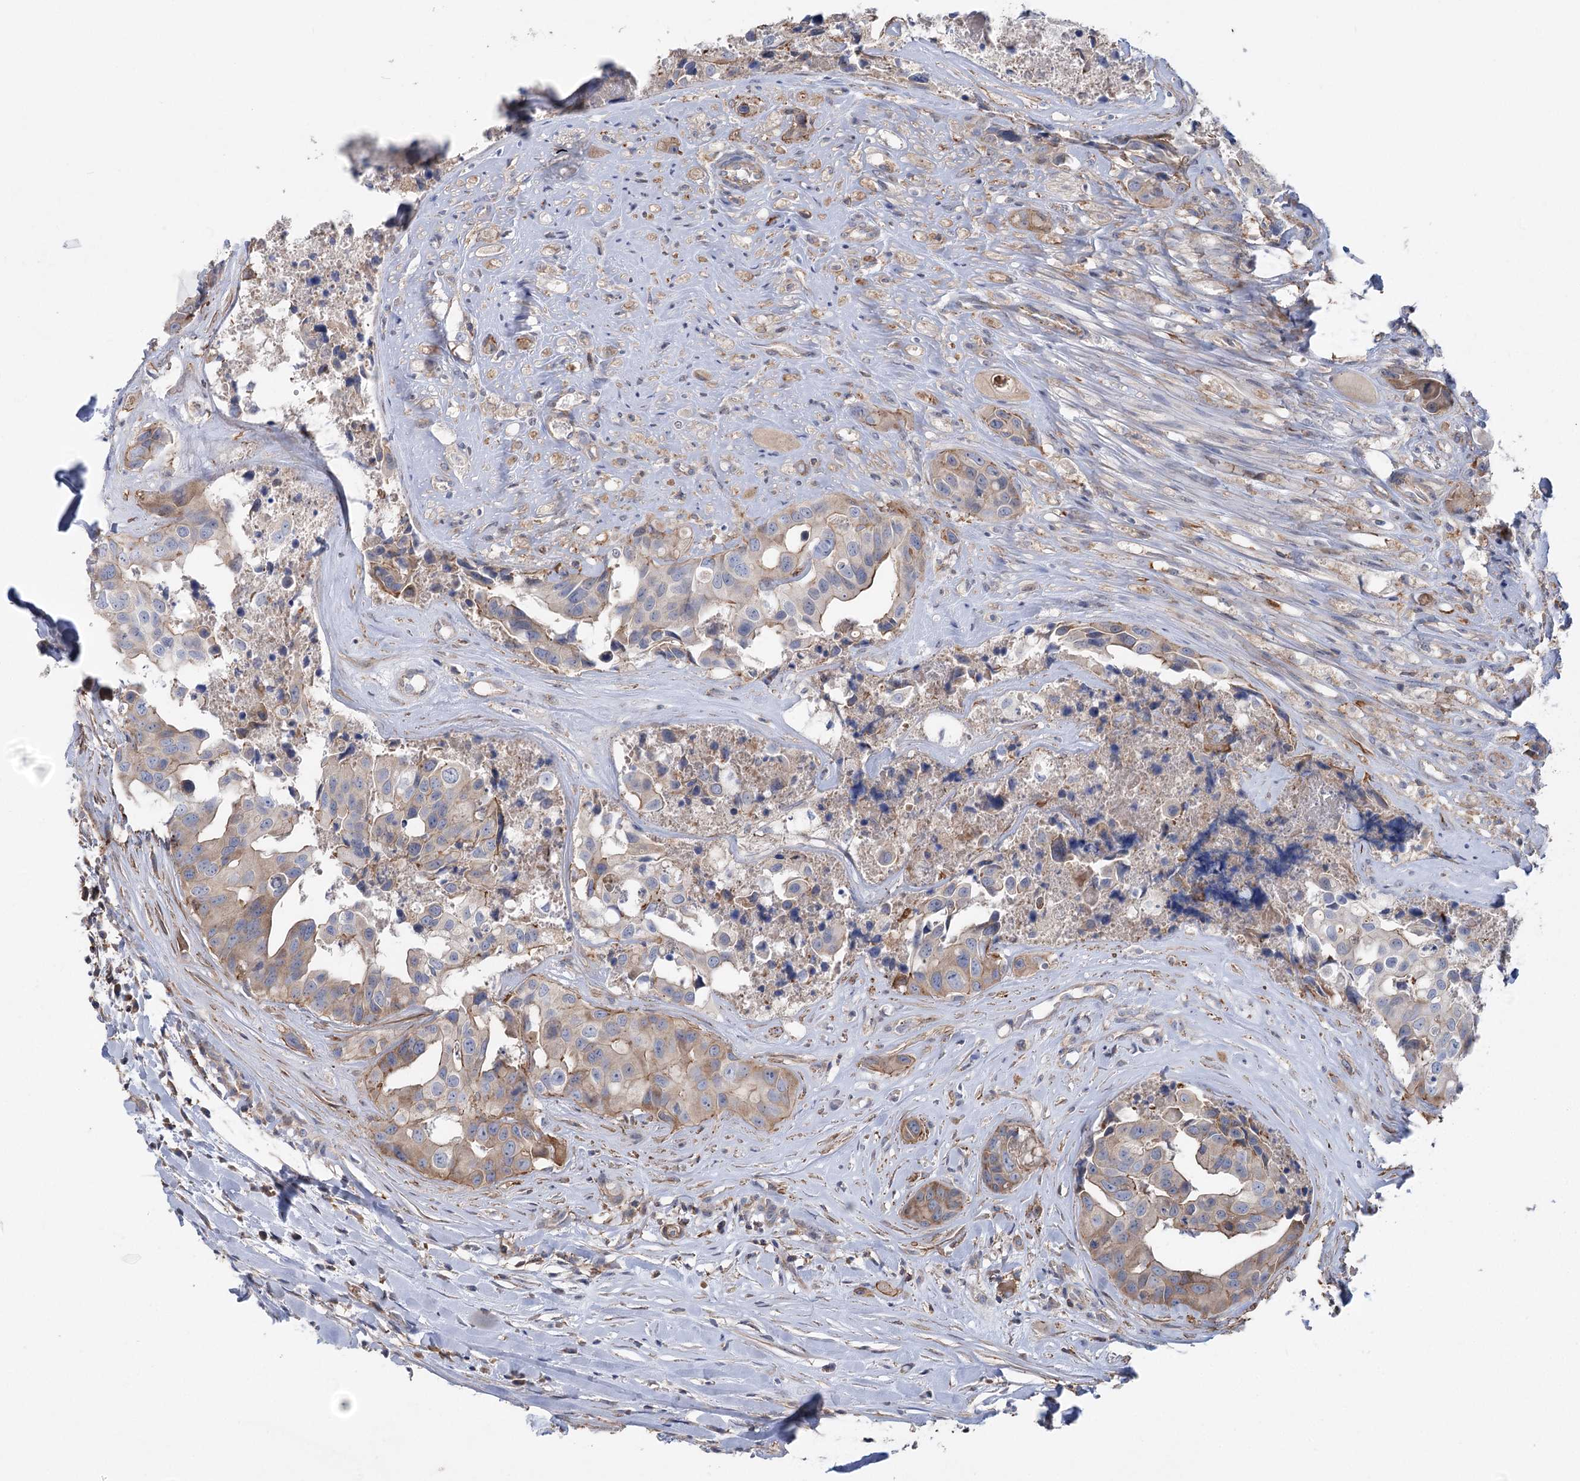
{"staining": {"intensity": "weak", "quantity": ">75%", "location": "cytoplasmic/membranous"}, "tissue": "head and neck cancer", "cell_type": "Tumor cells", "image_type": "cancer", "snomed": [{"axis": "morphology", "description": "Adenocarcinoma, NOS"}, {"axis": "morphology", "description": "Adenocarcinoma, metastatic, NOS"}, {"axis": "topography", "description": "Head-Neck"}], "caption": "Immunohistochemistry (IHC) of head and neck cancer exhibits low levels of weak cytoplasmic/membranous staining in about >75% of tumor cells.", "gene": "LARP1B", "patient": {"sex": "male", "age": 75}}